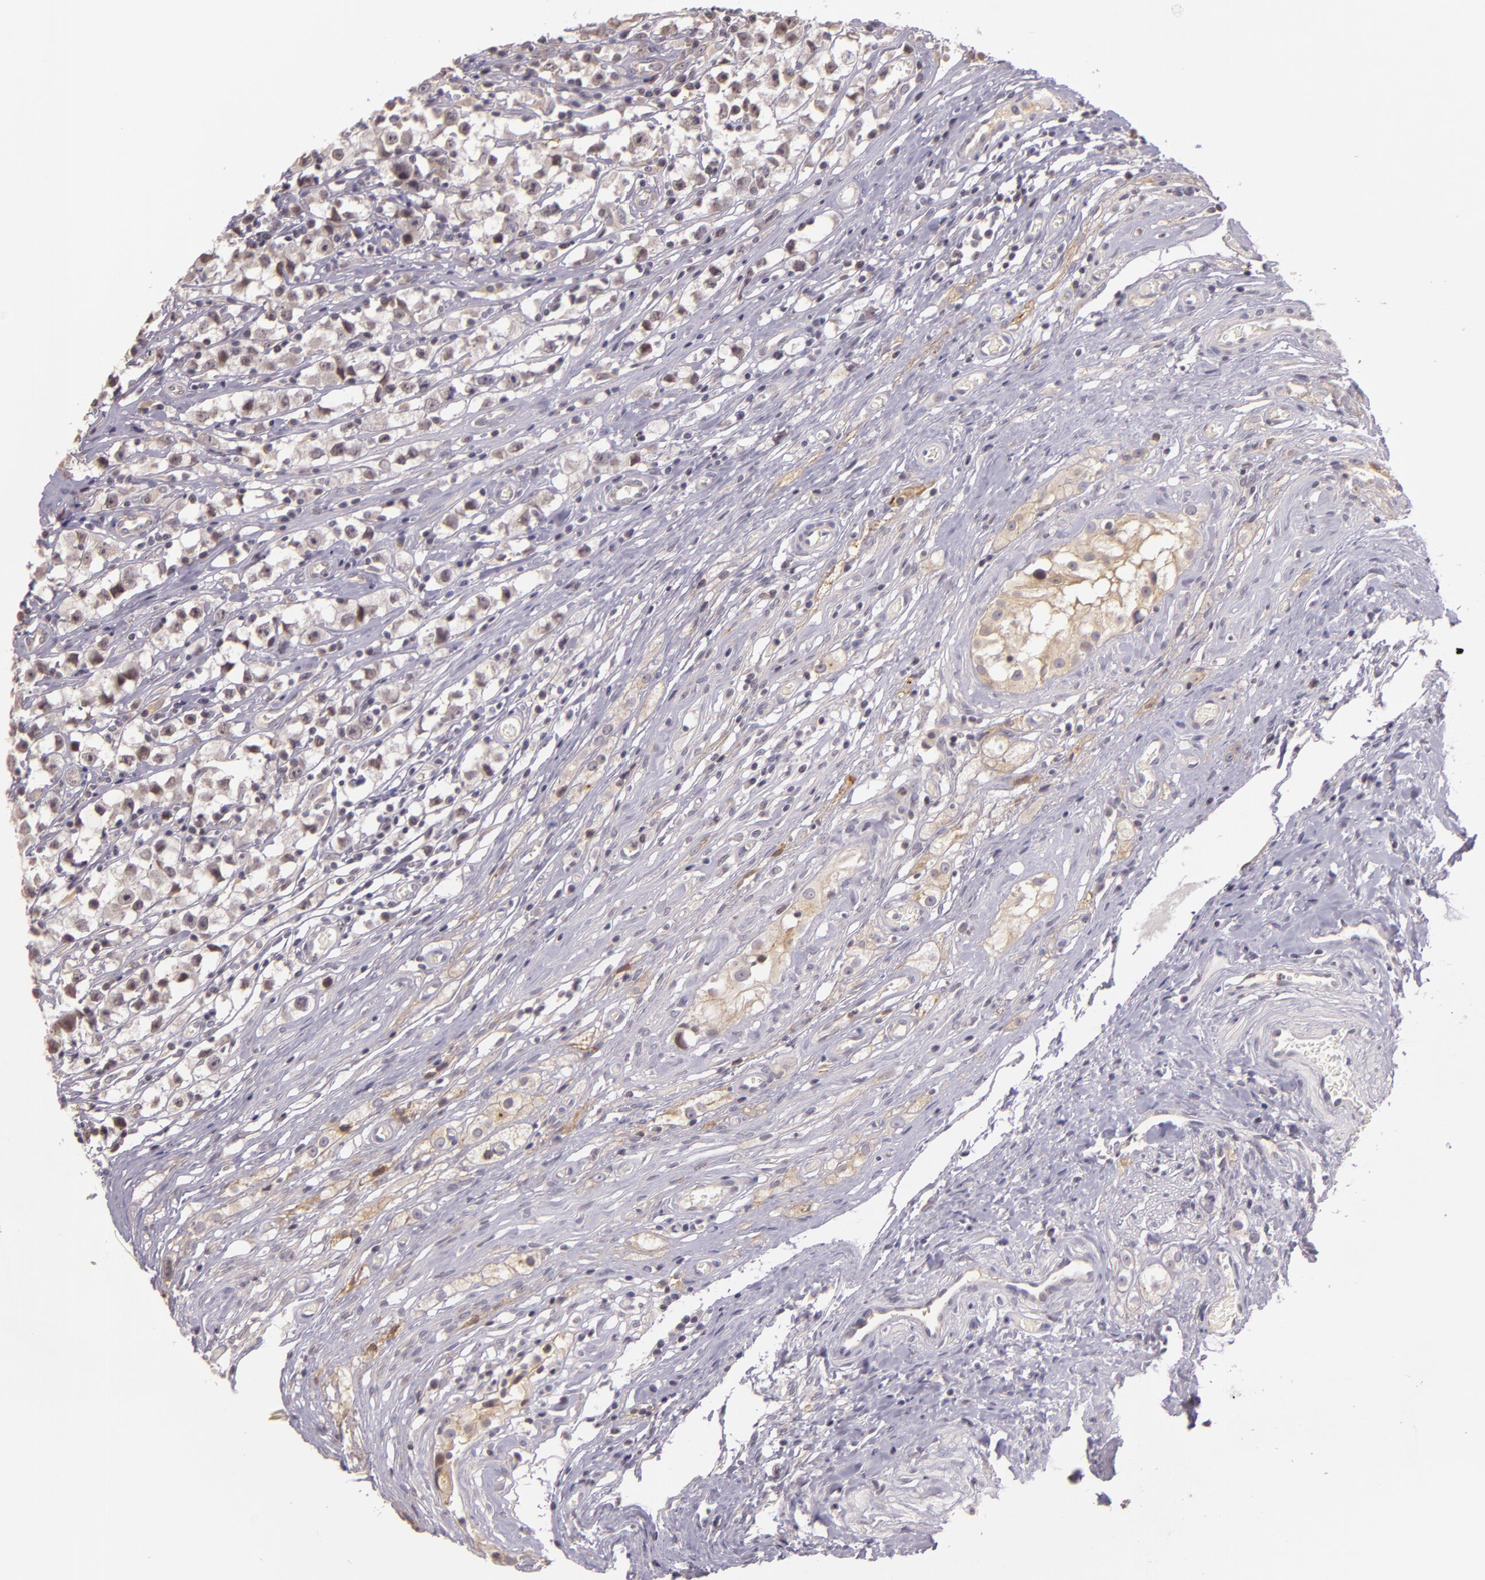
{"staining": {"intensity": "negative", "quantity": "none", "location": "none"}, "tissue": "testis cancer", "cell_type": "Tumor cells", "image_type": "cancer", "snomed": [{"axis": "morphology", "description": "Seminoma, NOS"}, {"axis": "topography", "description": "Testis"}], "caption": "This is a image of immunohistochemistry (IHC) staining of testis cancer (seminoma), which shows no staining in tumor cells.", "gene": "ARMH4", "patient": {"sex": "male", "age": 35}}